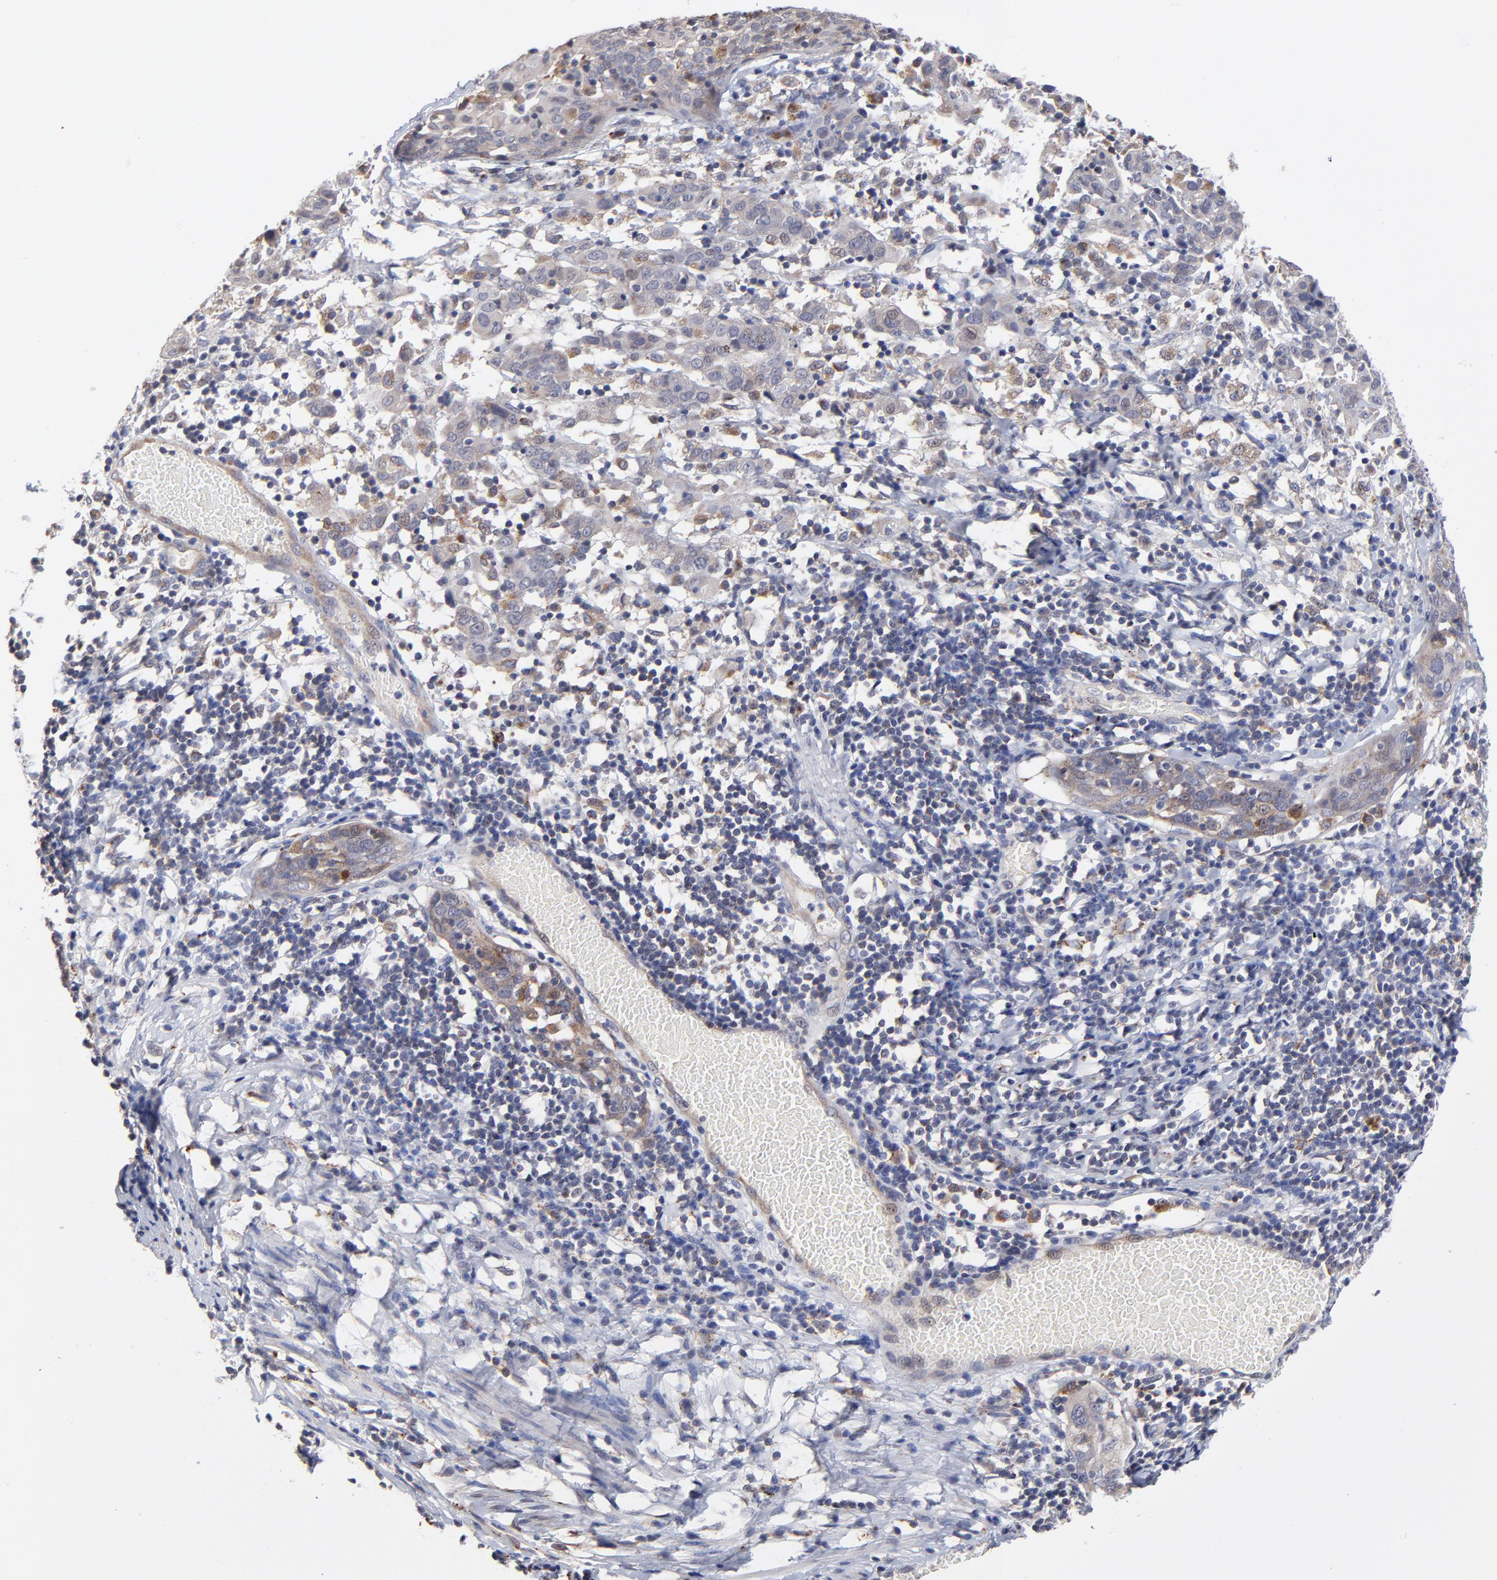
{"staining": {"intensity": "weak", "quantity": "<25%", "location": "cytoplasmic/membranous"}, "tissue": "cervical cancer", "cell_type": "Tumor cells", "image_type": "cancer", "snomed": [{"axis": "morphology", "description": "Normal tissue, NOS"}, {"axis": "morphology", "description": "Squamous cell carcinoma, NOS"}, {"axis": "topography", "description": "Cervix"}], "caption": "Protein analysis of cervical cancer shows no significant staining in tumor cells.", "gene": "PDE4B", "patient": {"sex": "female", "age": 67}}